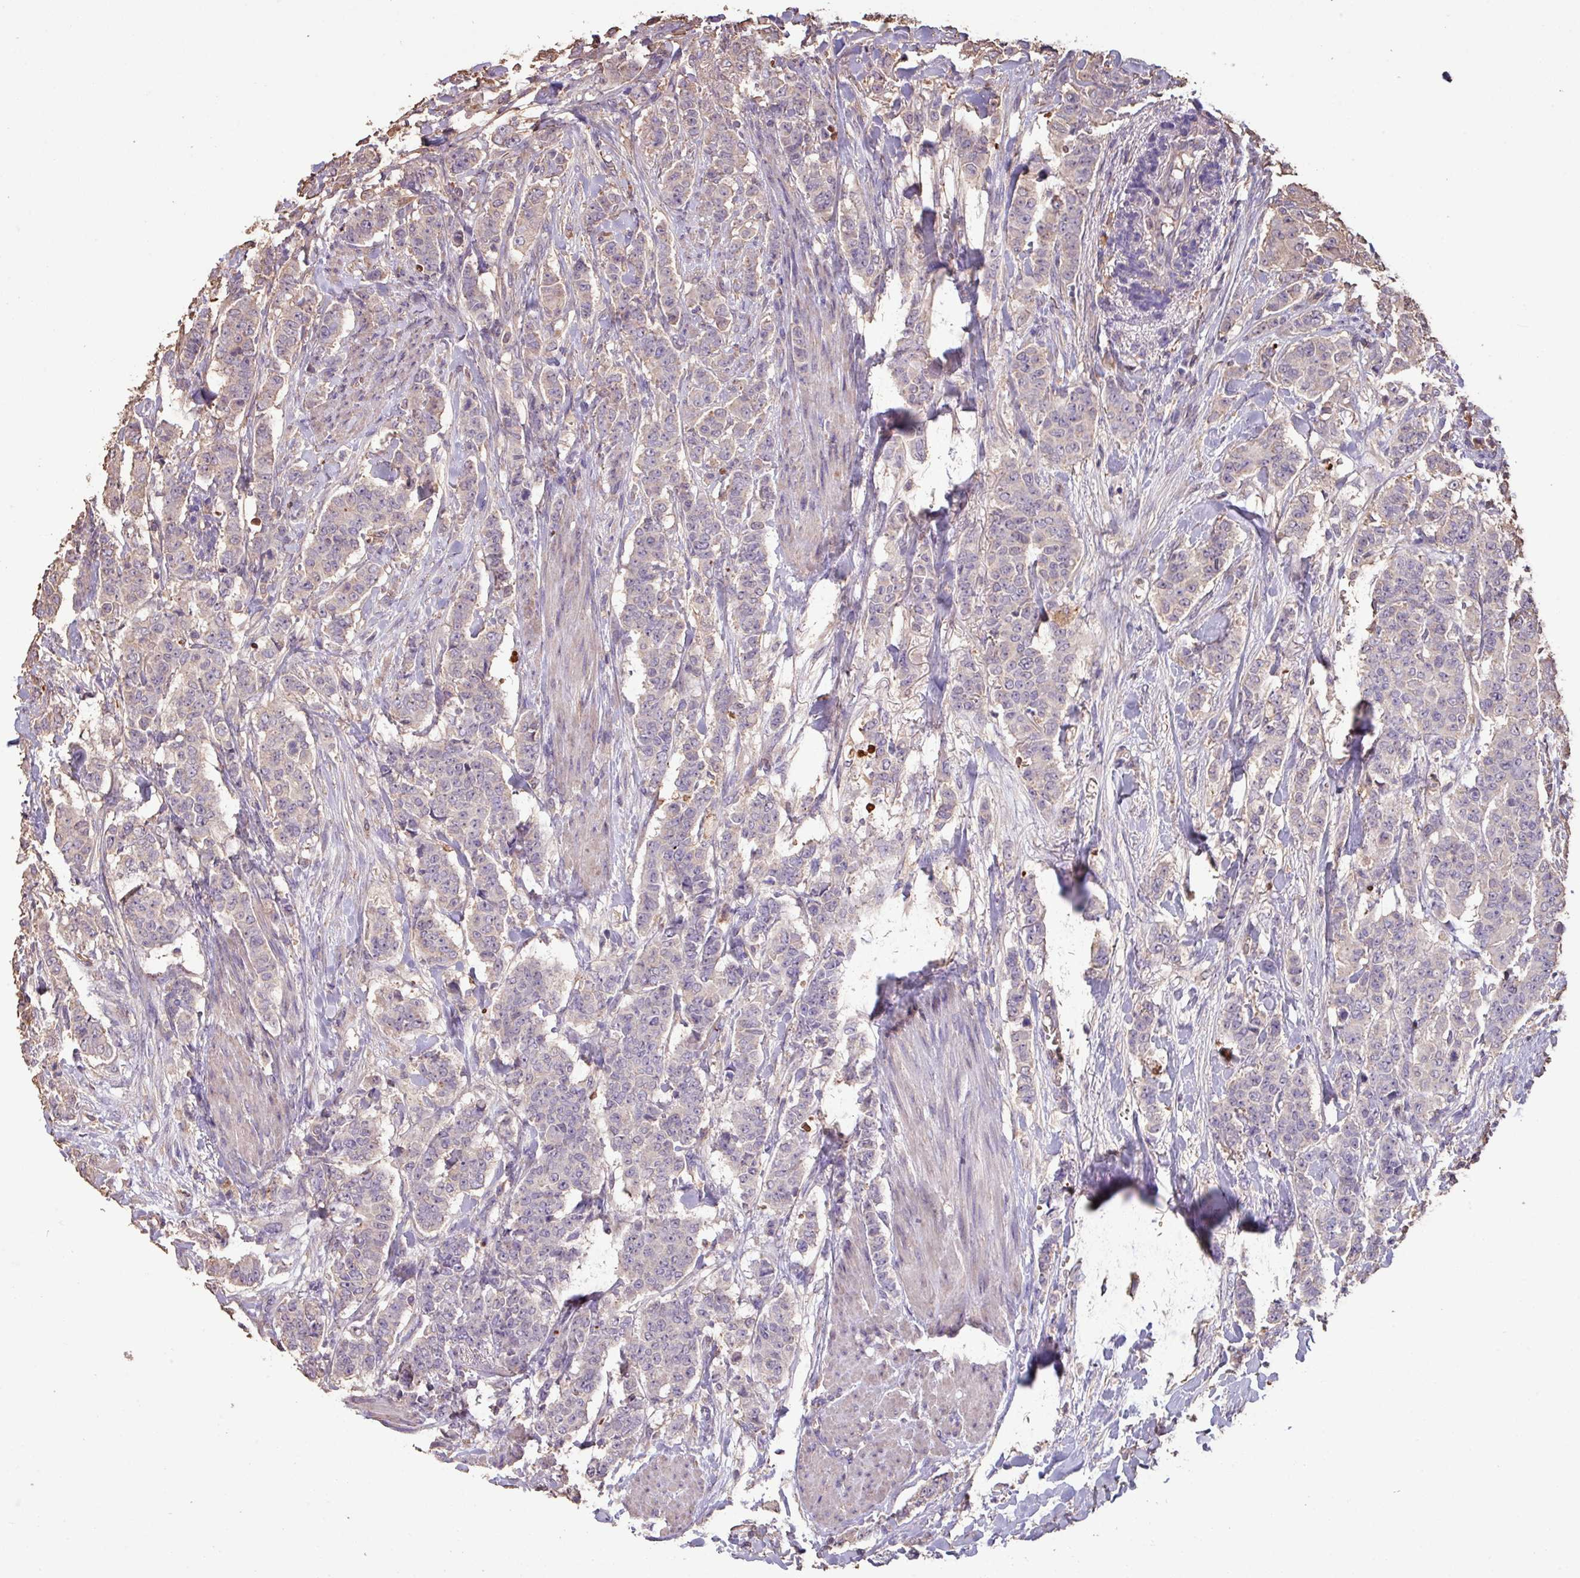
{"staining": {"intensity": "negative", "quantity": "none", "location": "none"}, "tissue": "breast cancer", "cell_type": "Tumor cells", "image_type": "cancer", "snomed": [{"axis": "morphology", "description": "Duct carcinoma"}, {"axis": "topography", "description": "Breast"}], "caption": "Protein analysis of breast intraductal carcinoma reveals no significant expression in tumor cells.", "gene": "CAMK2B", "patient": {"sex": "female", "age": 40}}